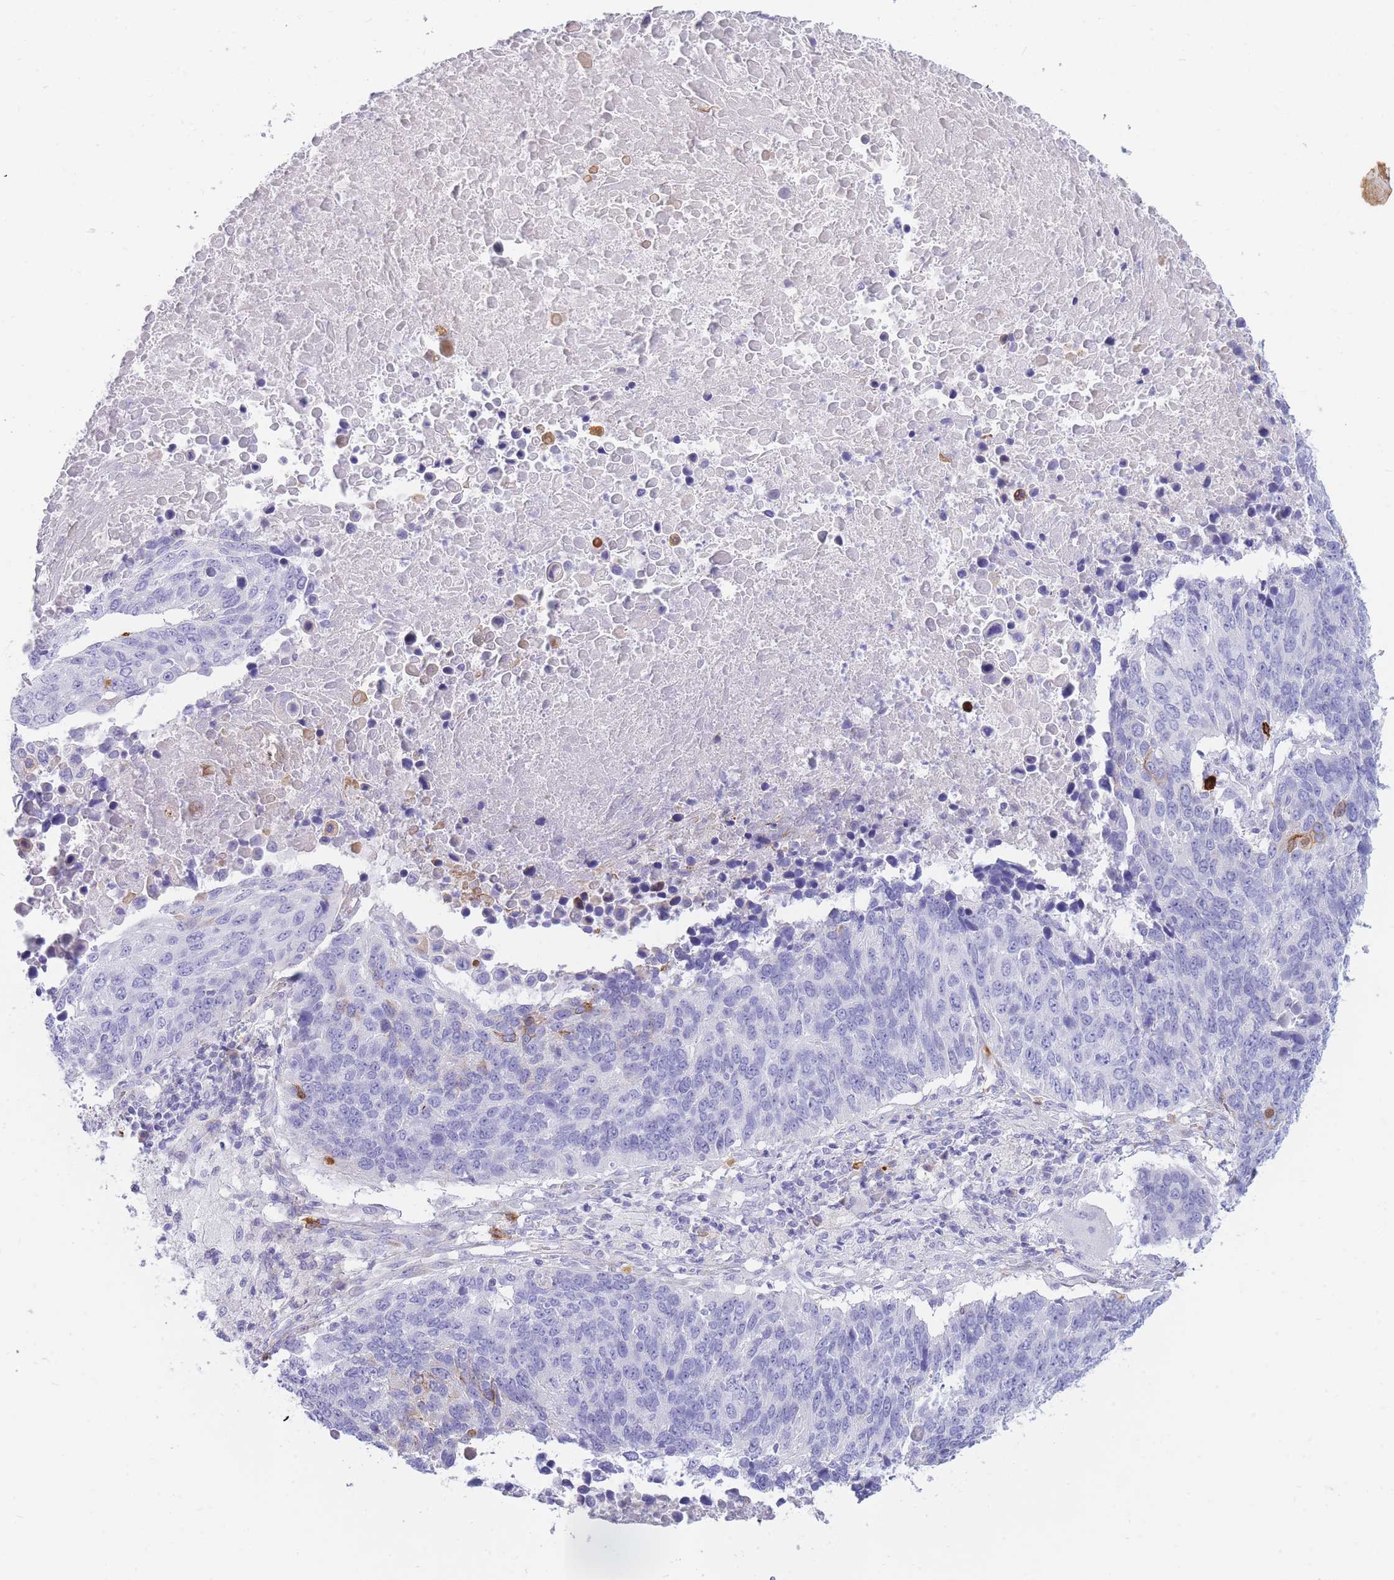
{"staining": {"intensity": "negative", "quantity": "none", "location": "none"}, "tissue": "lung cancer", "cell_type": "Tumor cells", "image_type": "cancer", "snomed": [{"axis": "morphology", "description": "Normal tissue, NOS"}, {"axis": "morphology", "description": "Squamous cell carcinoma, NOS"}, {"axis": "topography", "description": "Lymph node"}, {"axis": "topography", "description": "Lung"}], "caption": "Immunohistochemistry (IHC) of human lung cancer (squamous cell carcinoma) demonstrates no expression in tumor cells.", "gene": "TPSD1", "patient": {"sex": "male", "age": 66}}